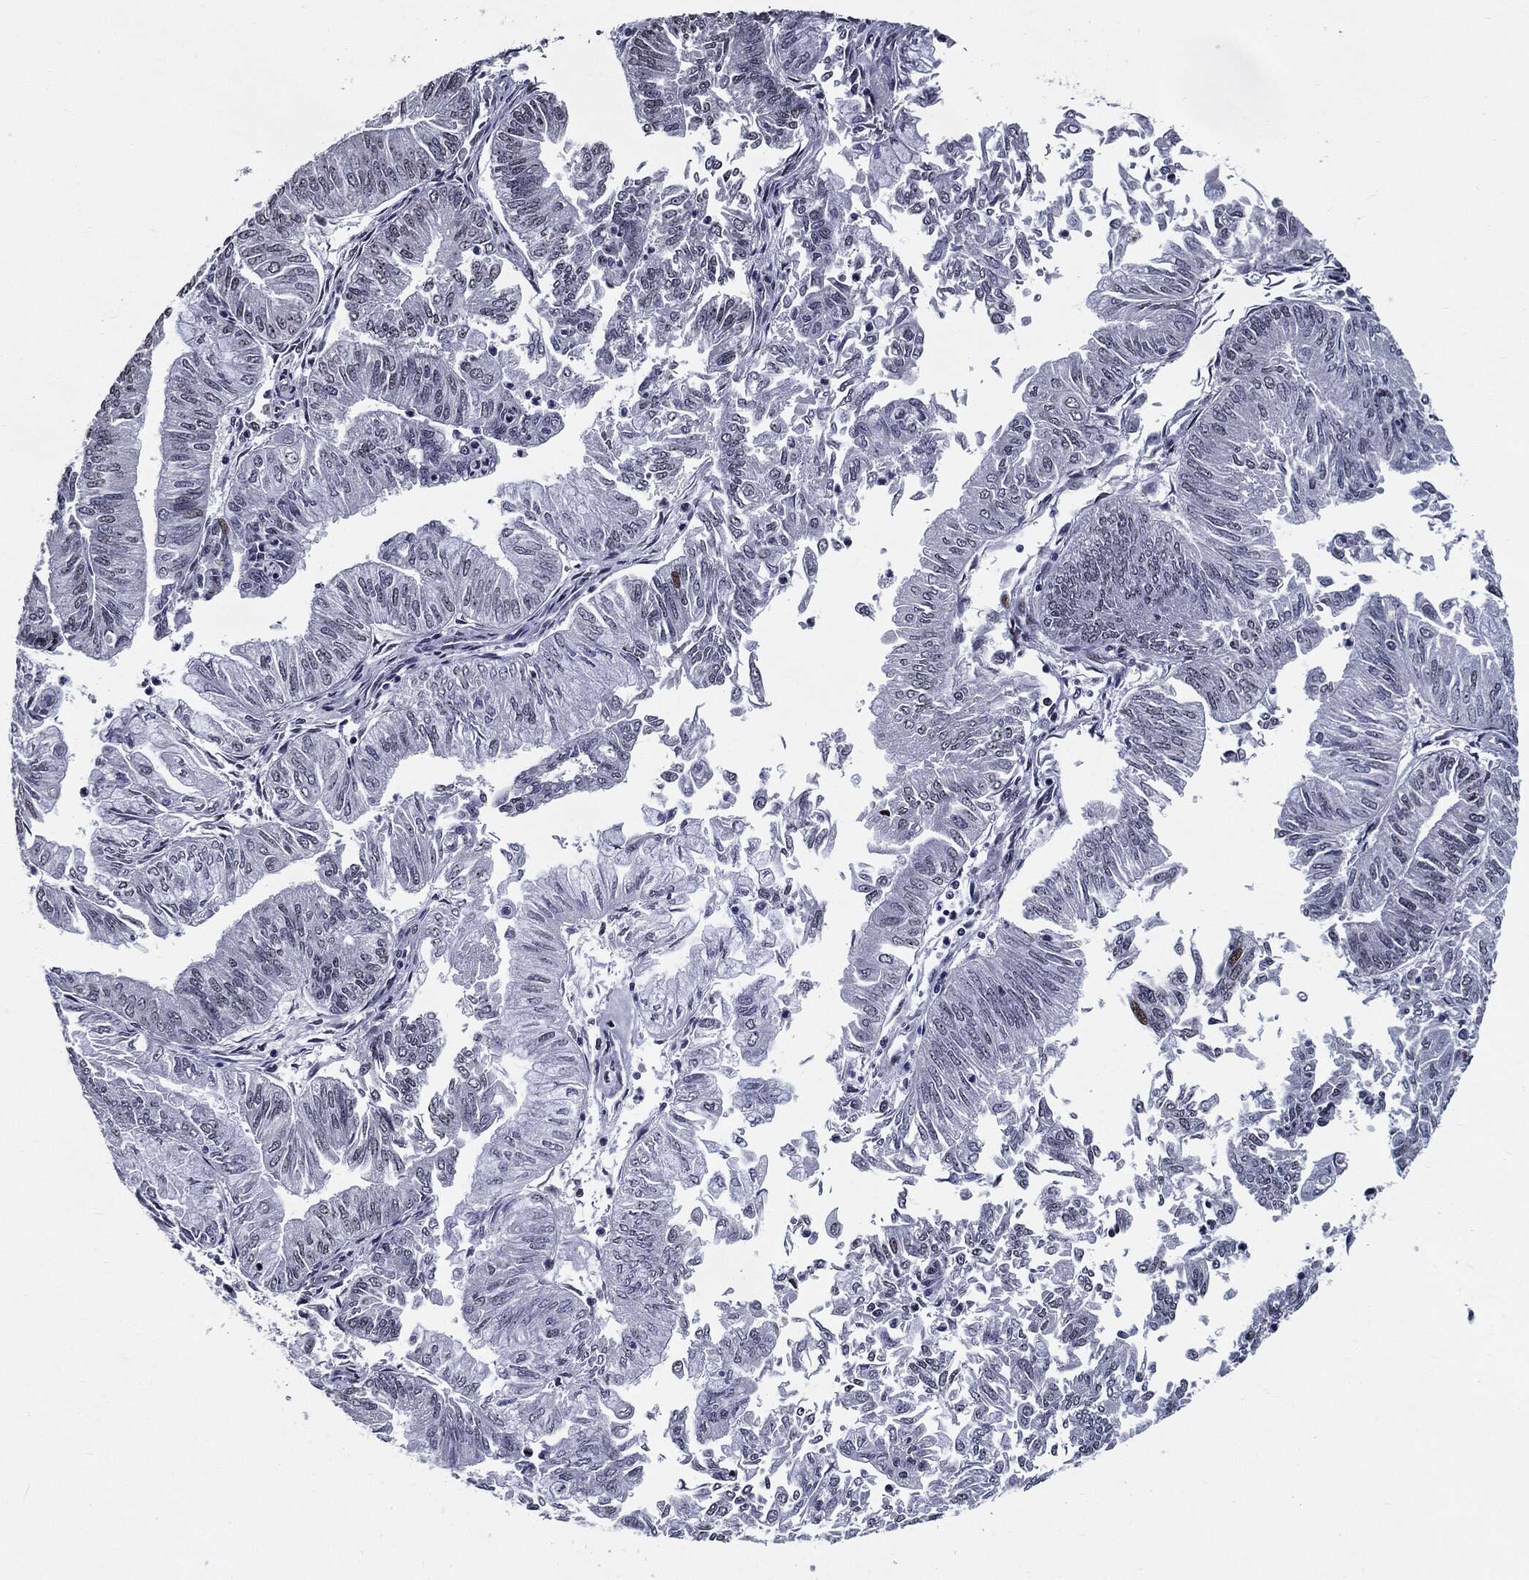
{"staining": {"intensity": "negative", "quantity": "none", "location": "none"}, "tissue": "endometrial cancer", "cell_type": "Tumor cells", "image_type": "cancer", "snomed": [{"axis": "morphology", "description": "Adenocarcinoma, NOS"}, {"axis": "topography", "description": "Endometrium"}], "caption": "Tumor cells show no significant expression in endometrial adenocarcinoma.", "gene": "ZFP91", "patient": {"sex": "female", "age": 59}}